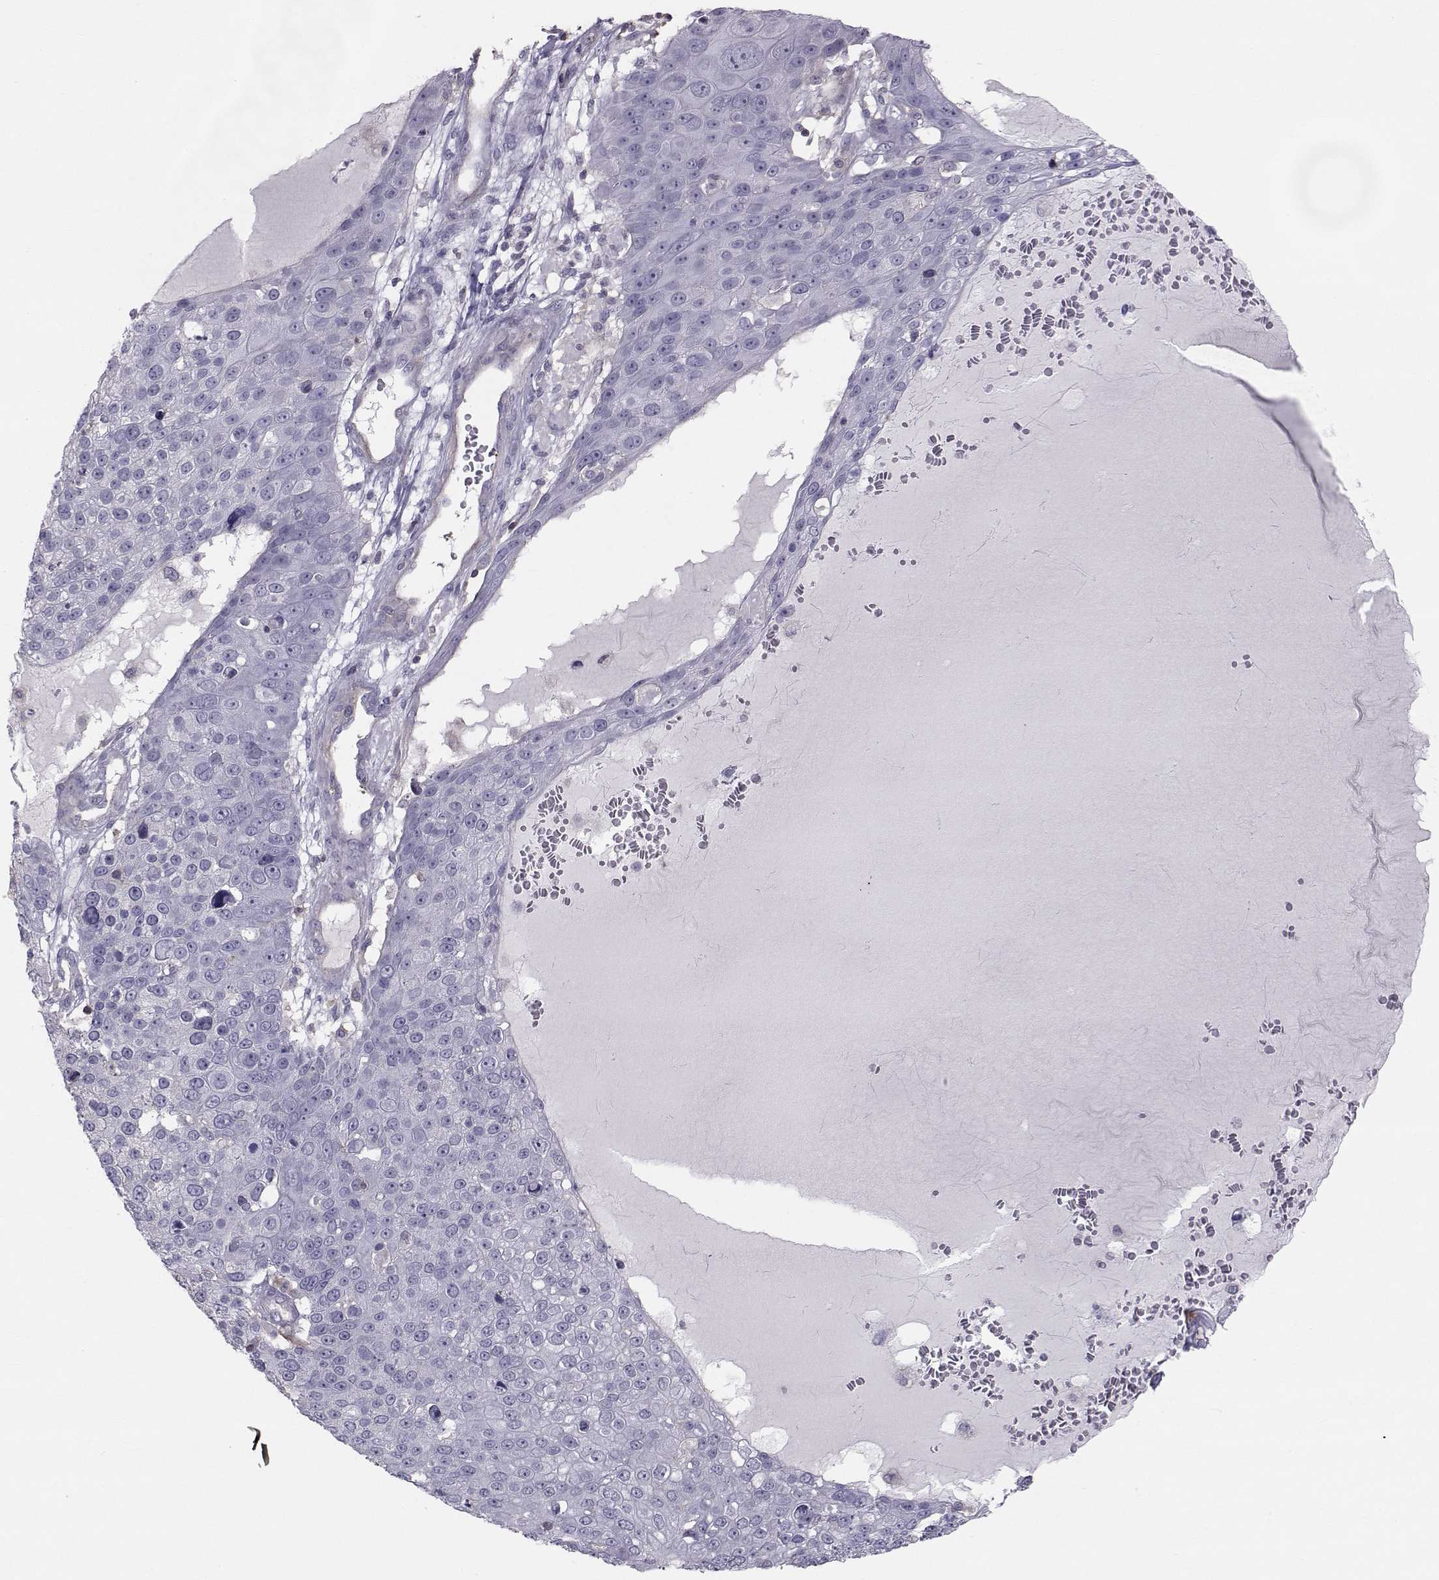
{"staining": {"intensity": "negative", "quantity": "none", "location": "none"}, "tissue": "skin cancer", "cell_type": "Tumor cells", "image_type": "cancer", "snomed": [{"axis": "morphology", "description": "Squamous cell carcinoma, NOS"}, {"axis": "topography", "description": "Skin"}], "caption": "Tumor cells are negative for protein expression in human skin squamous cell carcinoma.", "gene": "GARIN3", "patient": {"sex": "male", "age": 71}}